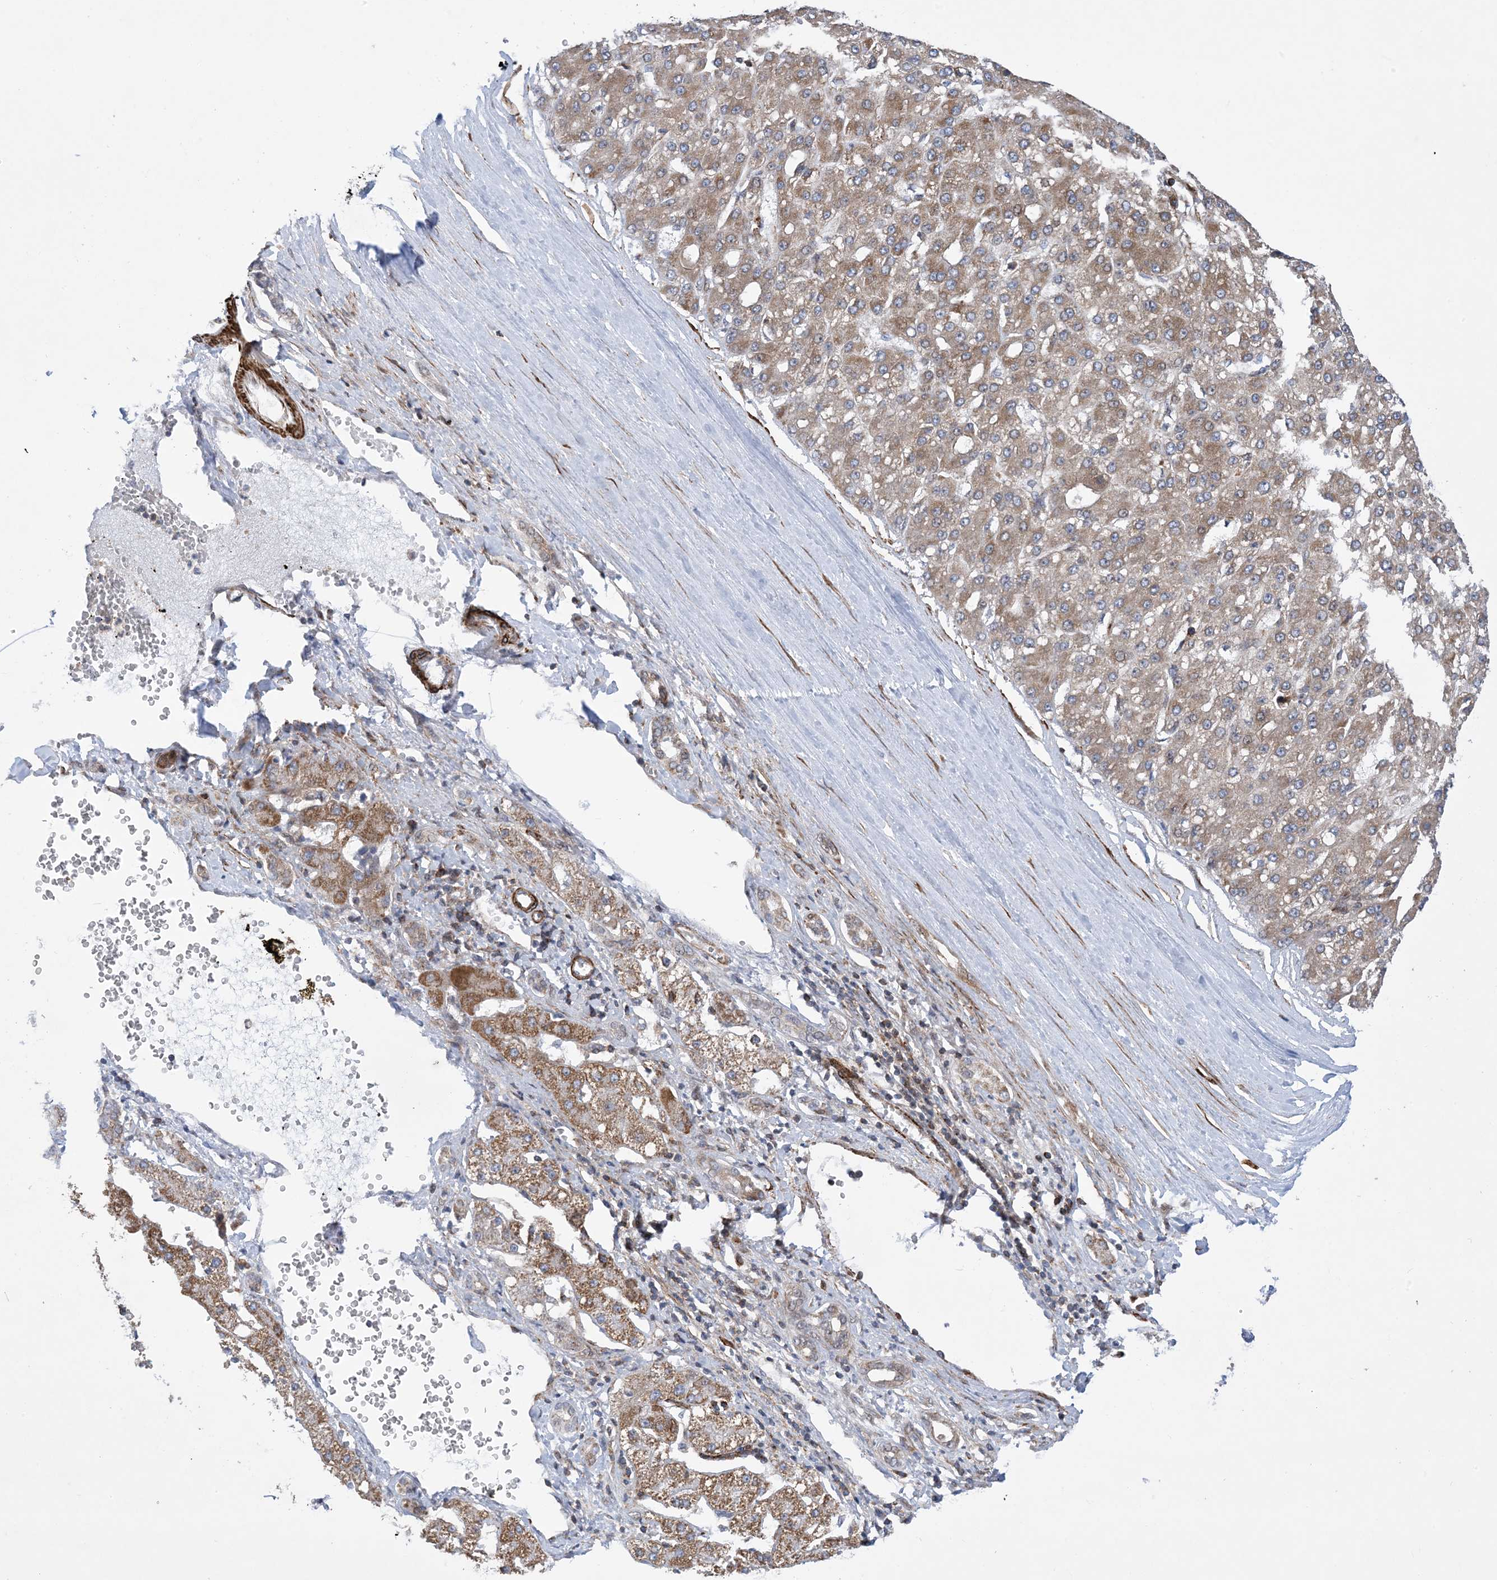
{"staining": {"intensity": "moderate", "quantity": ">75%", "location": "cytoplasmic/membranous"}, "tissue": "liver cancer", "cell_type": "Tumor cells", "image_type": "cancer", "snomed": [{"axis": "morphology", "description": "Carcinoma, Hepatocellular, NOS"}, {"axis": "topography", "description": "Liver"}], "caption": "Protein positivity by immunohistochemistry (IHC) demonstrates moderate cytoplasmic/membranous staining in approximately >75% of tumor cells in liver hepatocellular carcinoma. The staining is performed using DAB (3,3'-diaminobenzidine) brown chromogen to label protein expression. The nuclei are counter-stained blue using hematoxylin.", "gene": "ZNF8", "patient": {"sex": "male", "age": 67}}